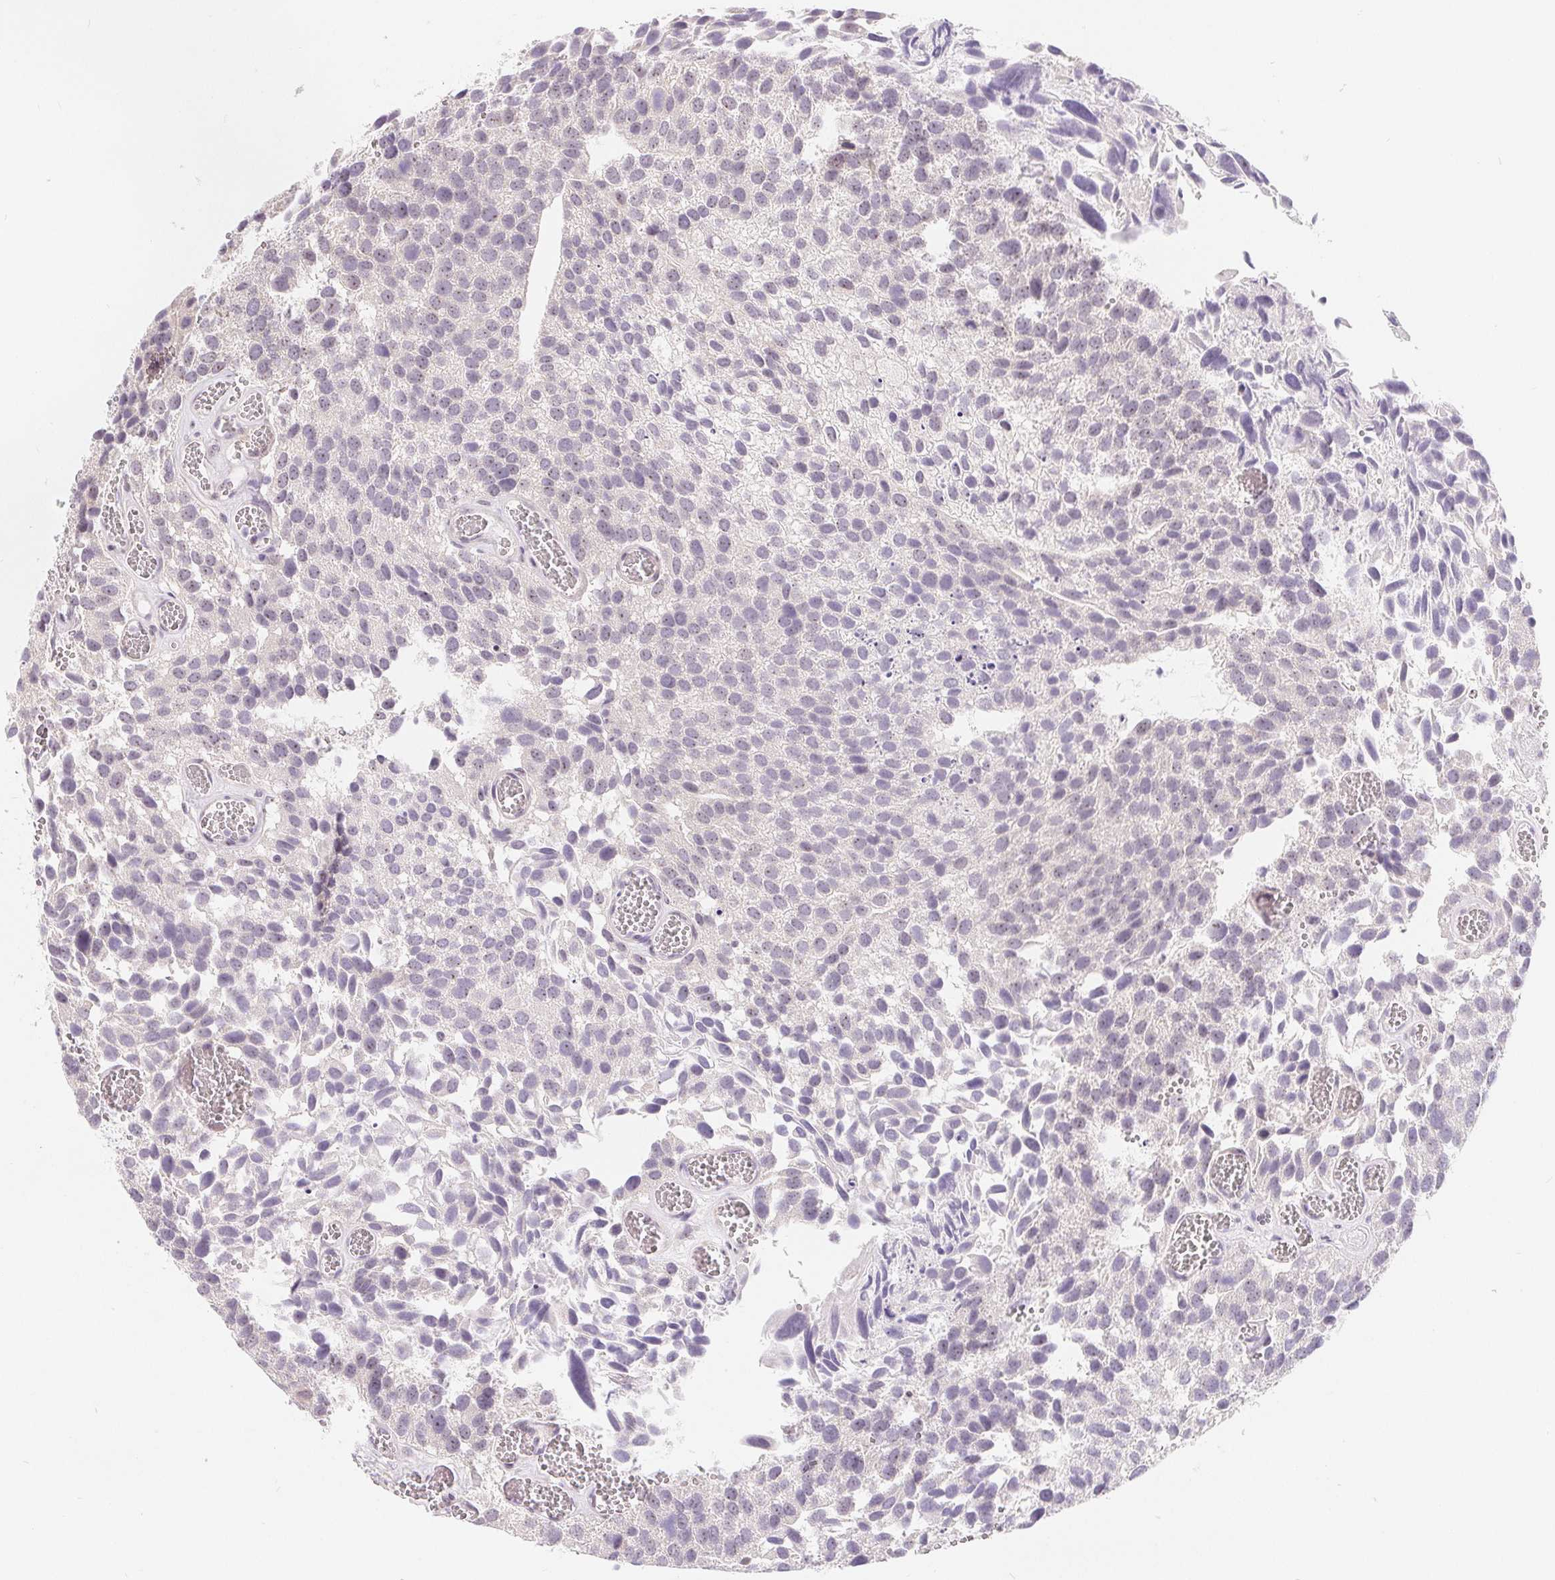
{"staining": {"intensity": "negative", "quantity": "none", "location": "none"}, "tissue": "urothelial cancer", "cell_type": "Tumor cells", "image_type": "cancer", "snomed": [{"axis": "morphology", "description": "Urothelial carcinoma, Low grade"}, {"axis": "topography", "description": "Urinary bladder"}], "caption": "Tumor cells show no significant protein expression in urothelial cancer.", "gene": "LCA5L", "patient": {"sex": "female", "age": 69}}